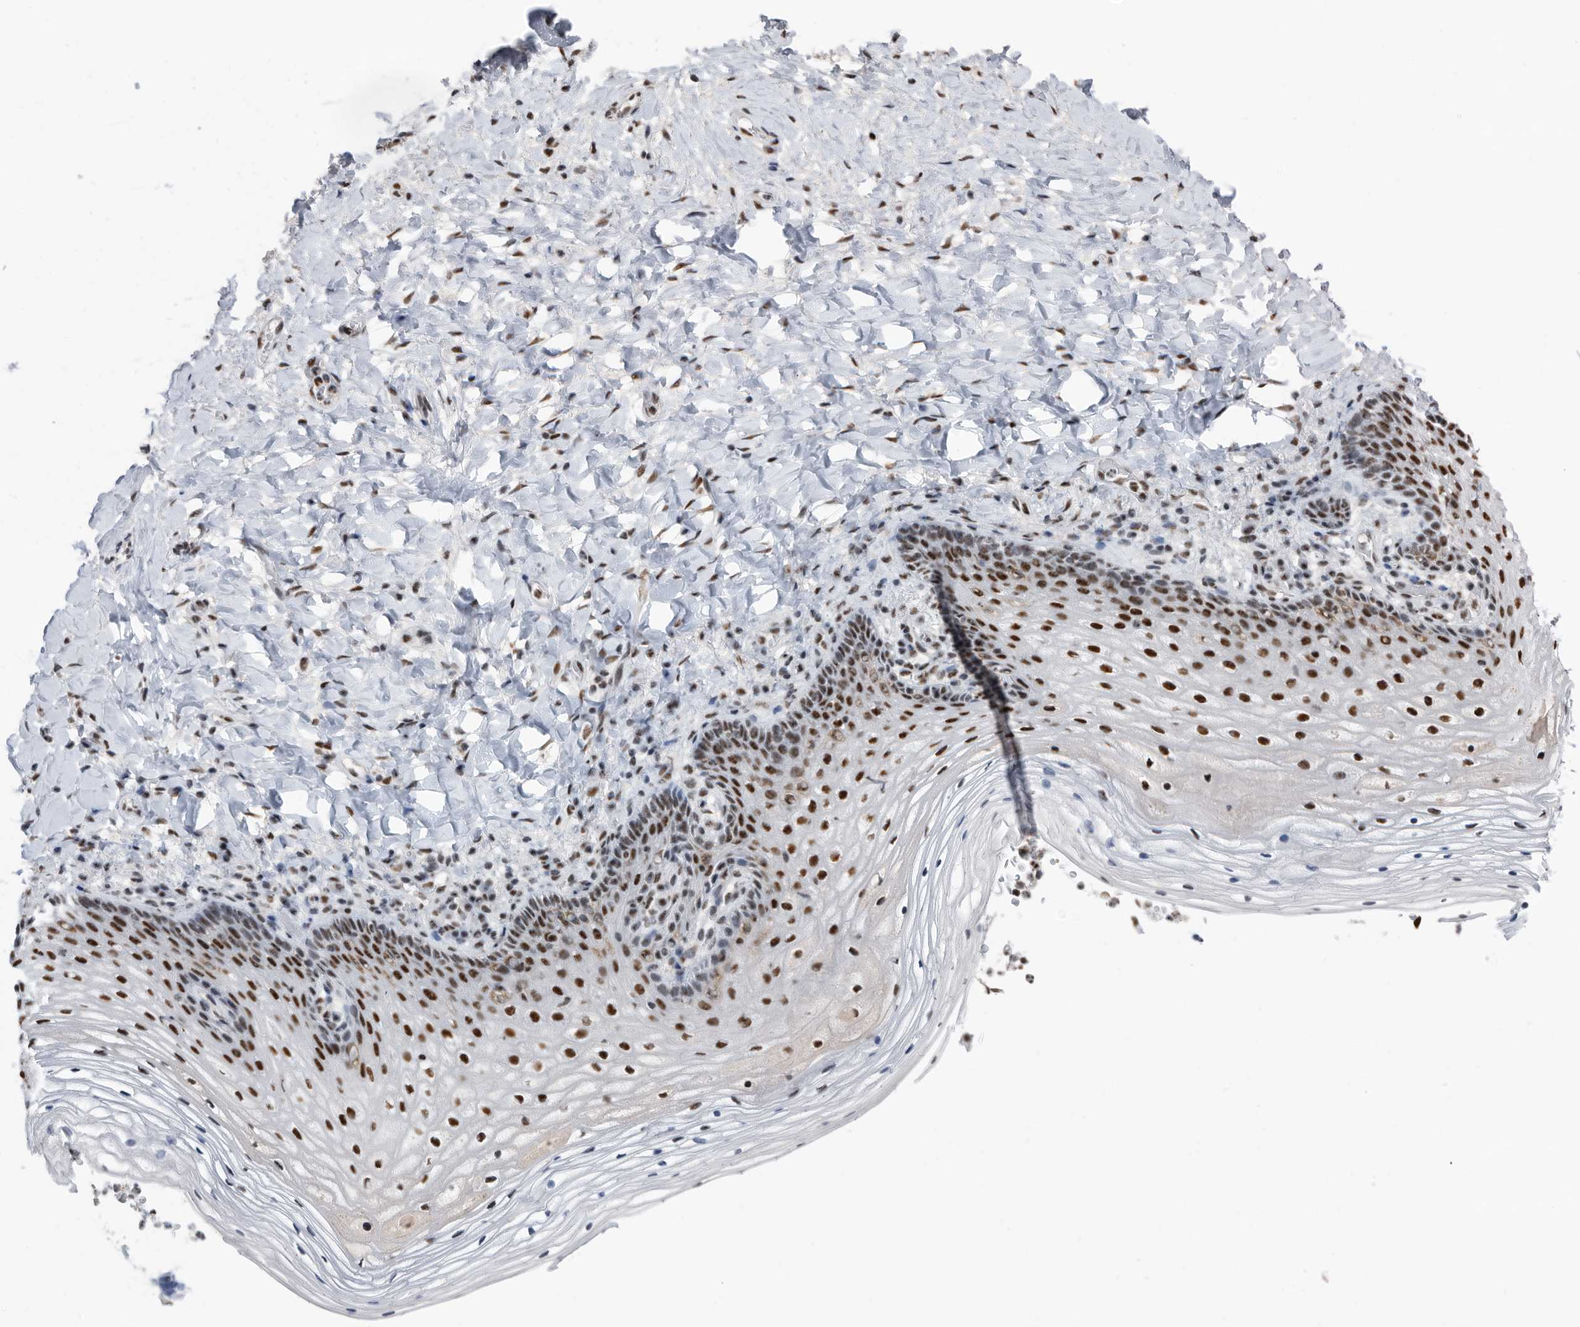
{"staining": {"intensity": "strong", "quantity": ">75%", "location": "nuclear"}, "tissue": "vagina", "cell_type": "Squamous epithelial cells", "image_type": "normal", "snomed": [{"axis": "morphology", "description": "Normal tissue, NOS"}, {"axis": "topography", "description": "Vagina"}], "caption": "Immunohistochemistry (IHC) of normal human vagina shows high levels of strong nuclear expression in approximately >75% of squamous epithelial cells. (brown staining indicates protein expression, while blue staining denotes nuclei).", "gene": "SF3A1", "patient": {"sex": "female", "age": 60}}